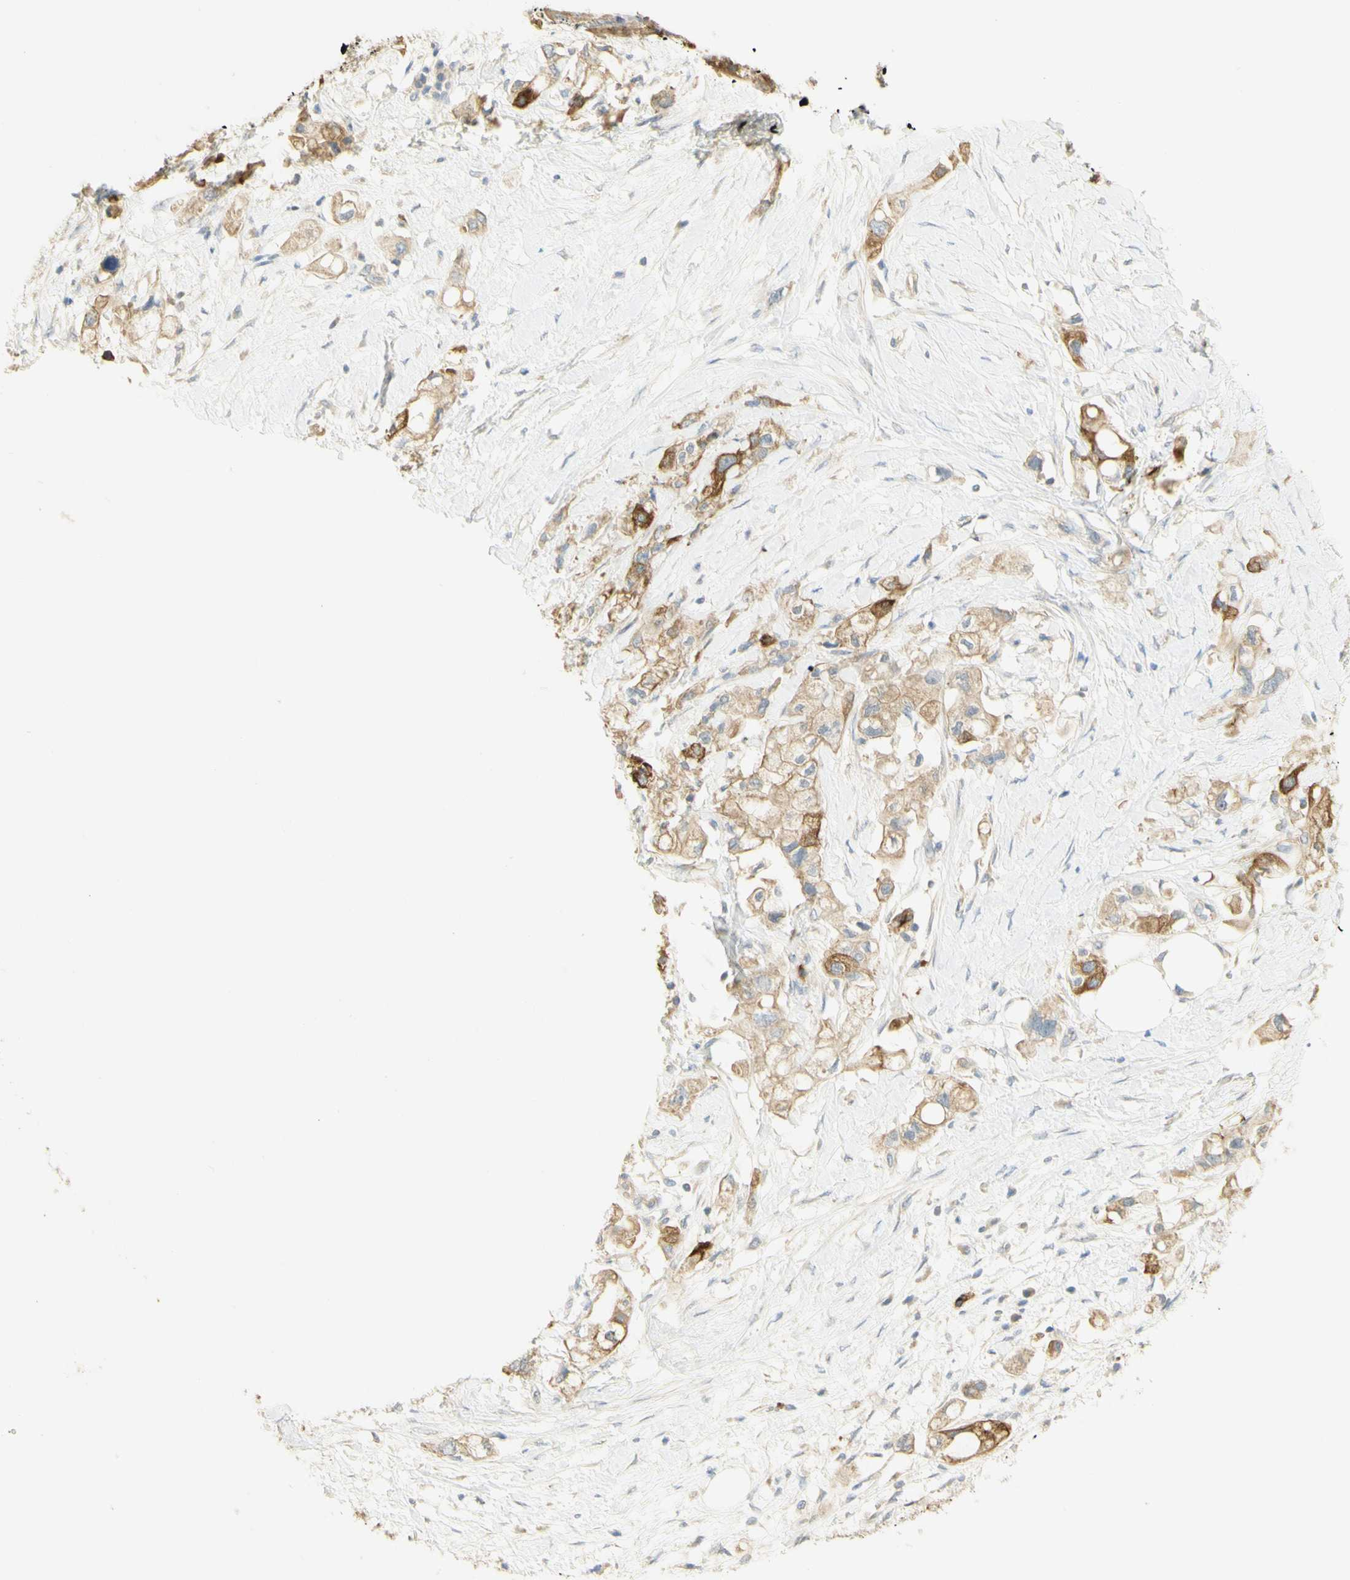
{"staining": {"intensity": "moderate", "quantity": ">75%", "location": "cytoplasmic/membranous"}, "tissue": "pancreatic cancer", "cell_type": "Tumor cells", "image_type": "cancer", "snomed": [{"axis": "morphology", "description": "Adenocarcinoma, NOS"}, {"axis": "topography", "description": "Pancreas"}], "caption": "Protein expression analysis of human pancreatic cancer (adenocarcinoma) reveals moderate cytoplasmic/membranous positivity in about >75% of tumor cells. (DAB (3,3'-diaminobenzidine) = brown stain, brightfield microscopy at high magnification).", "gene": "KIF11", "patient": {"sex": "female", "age": 56}}